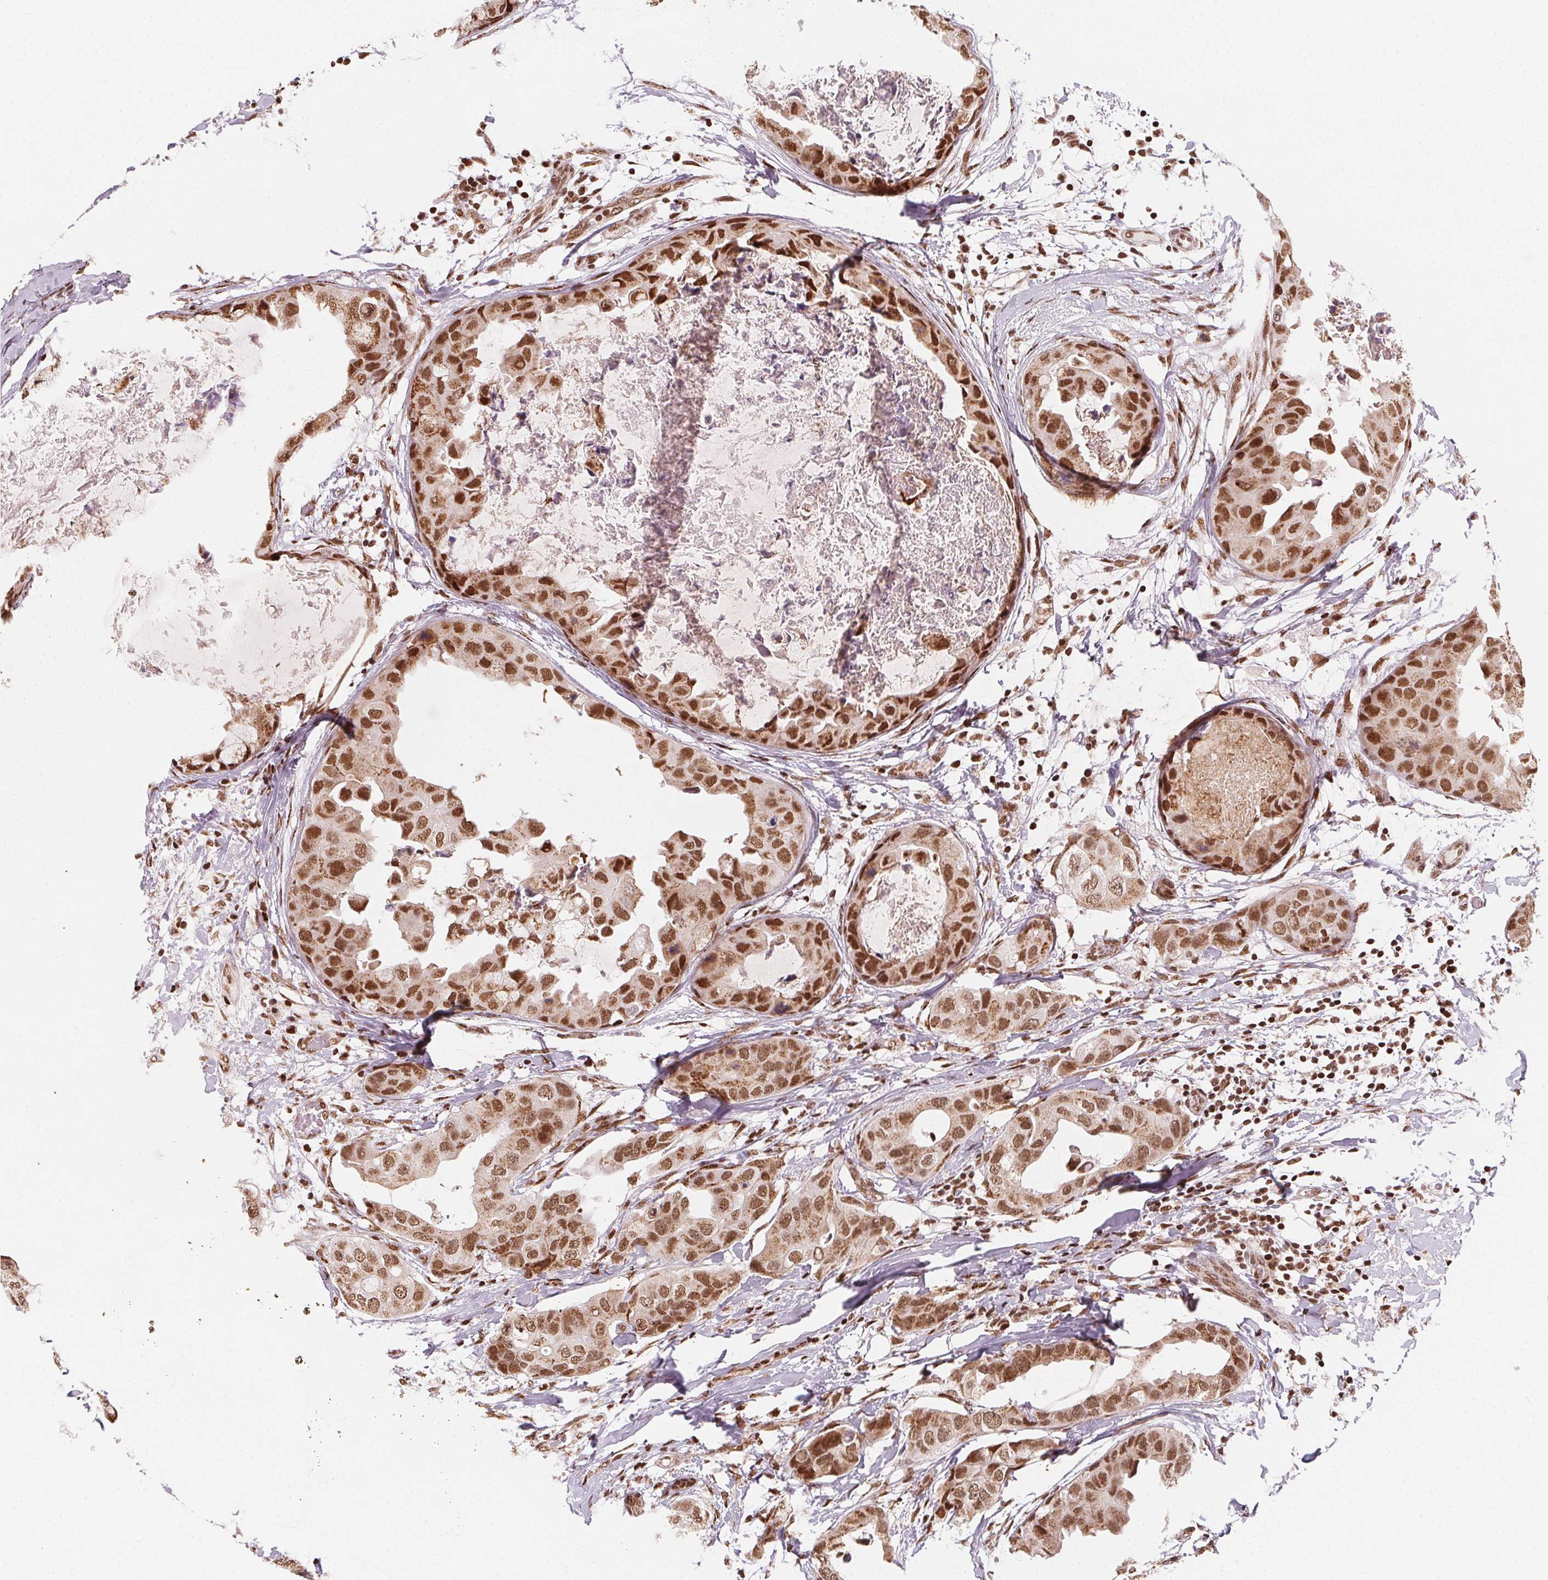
{"staining": {"intensity": "moderate", "quantity": ">75%", "location": "nuclear"}, "tissue": "breast cancer", "cell_type": "Tumor cells", "image_type": "cancer", "snomed": [{"axis": "morphology", "description": "Normal tissue, NOS"}, {"axis": "morphology", "description": "Duct carcinoma"}, {"axis": "topography", "description": "Breast"}], "caption": "This photomicrograph reveals breast cancer stained with IHC to label a protein in brown. The nuclear of tumor cells show moderate positivity for the protein. Nuclei are counter-stained blue.", "gene": "TOPORS", "patient": {"sex": "female", "age": 40}}